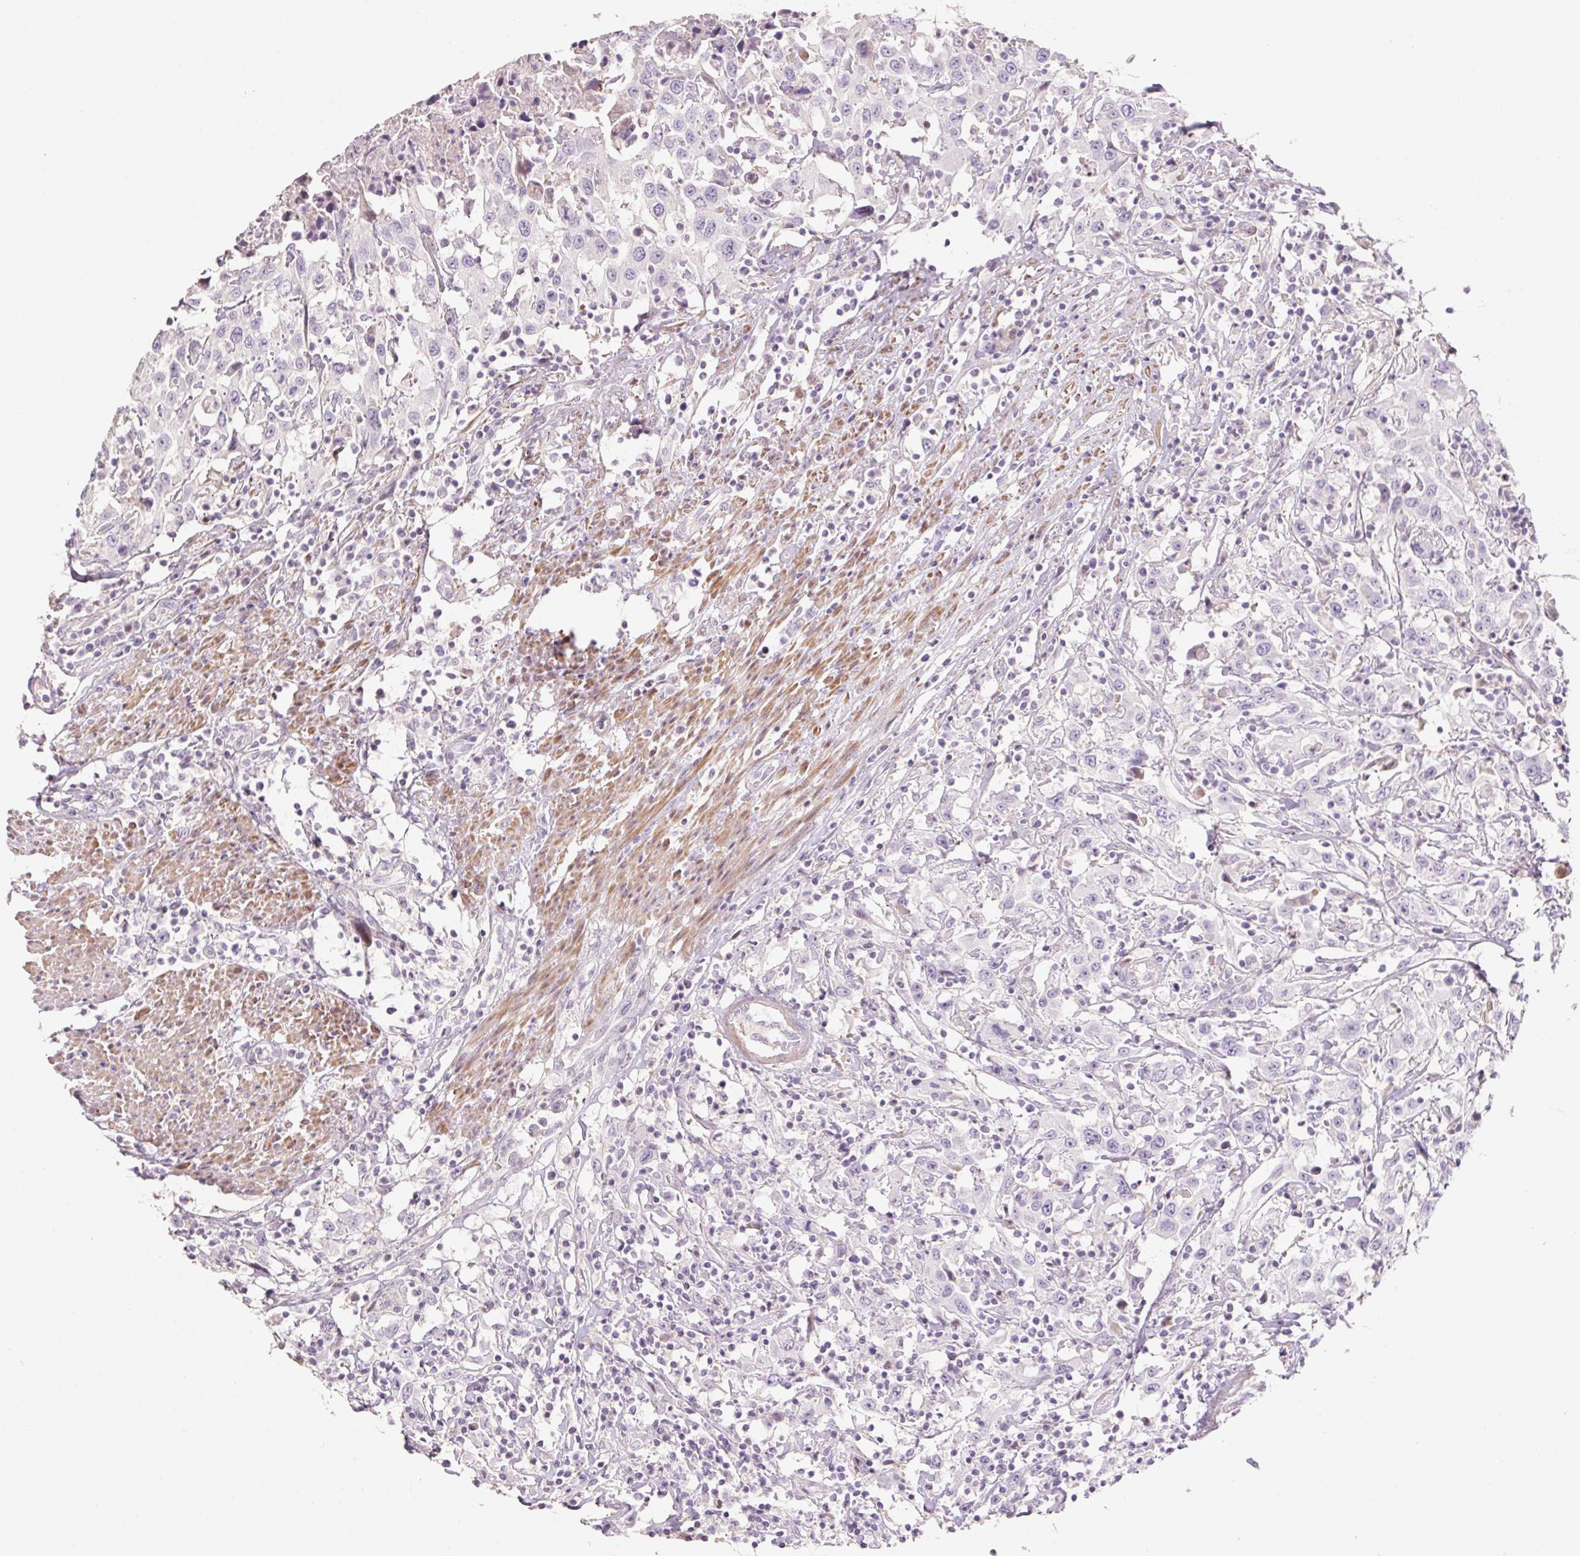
{"staining": {"intensity": "negative", "quantity": "none", "location": "none"}, "tissue": "urothelial cancer", "cell_type": "Tumor cells", "image_type": "cancer", "snomed": [{"axis": "morphology", "description": "Urothelial carcinoma, High grade"}, {"axis": "topography", "description": "Urinary bladder"}], "caption": "A photomicrograph of urothelial cancer stained for a protein demonstrates no brown staining in tumor cells. (DAB immunohistochemistry, high magnification).", "gene": "ZNF552", "patient": {"sex": "male", "age": 61}}